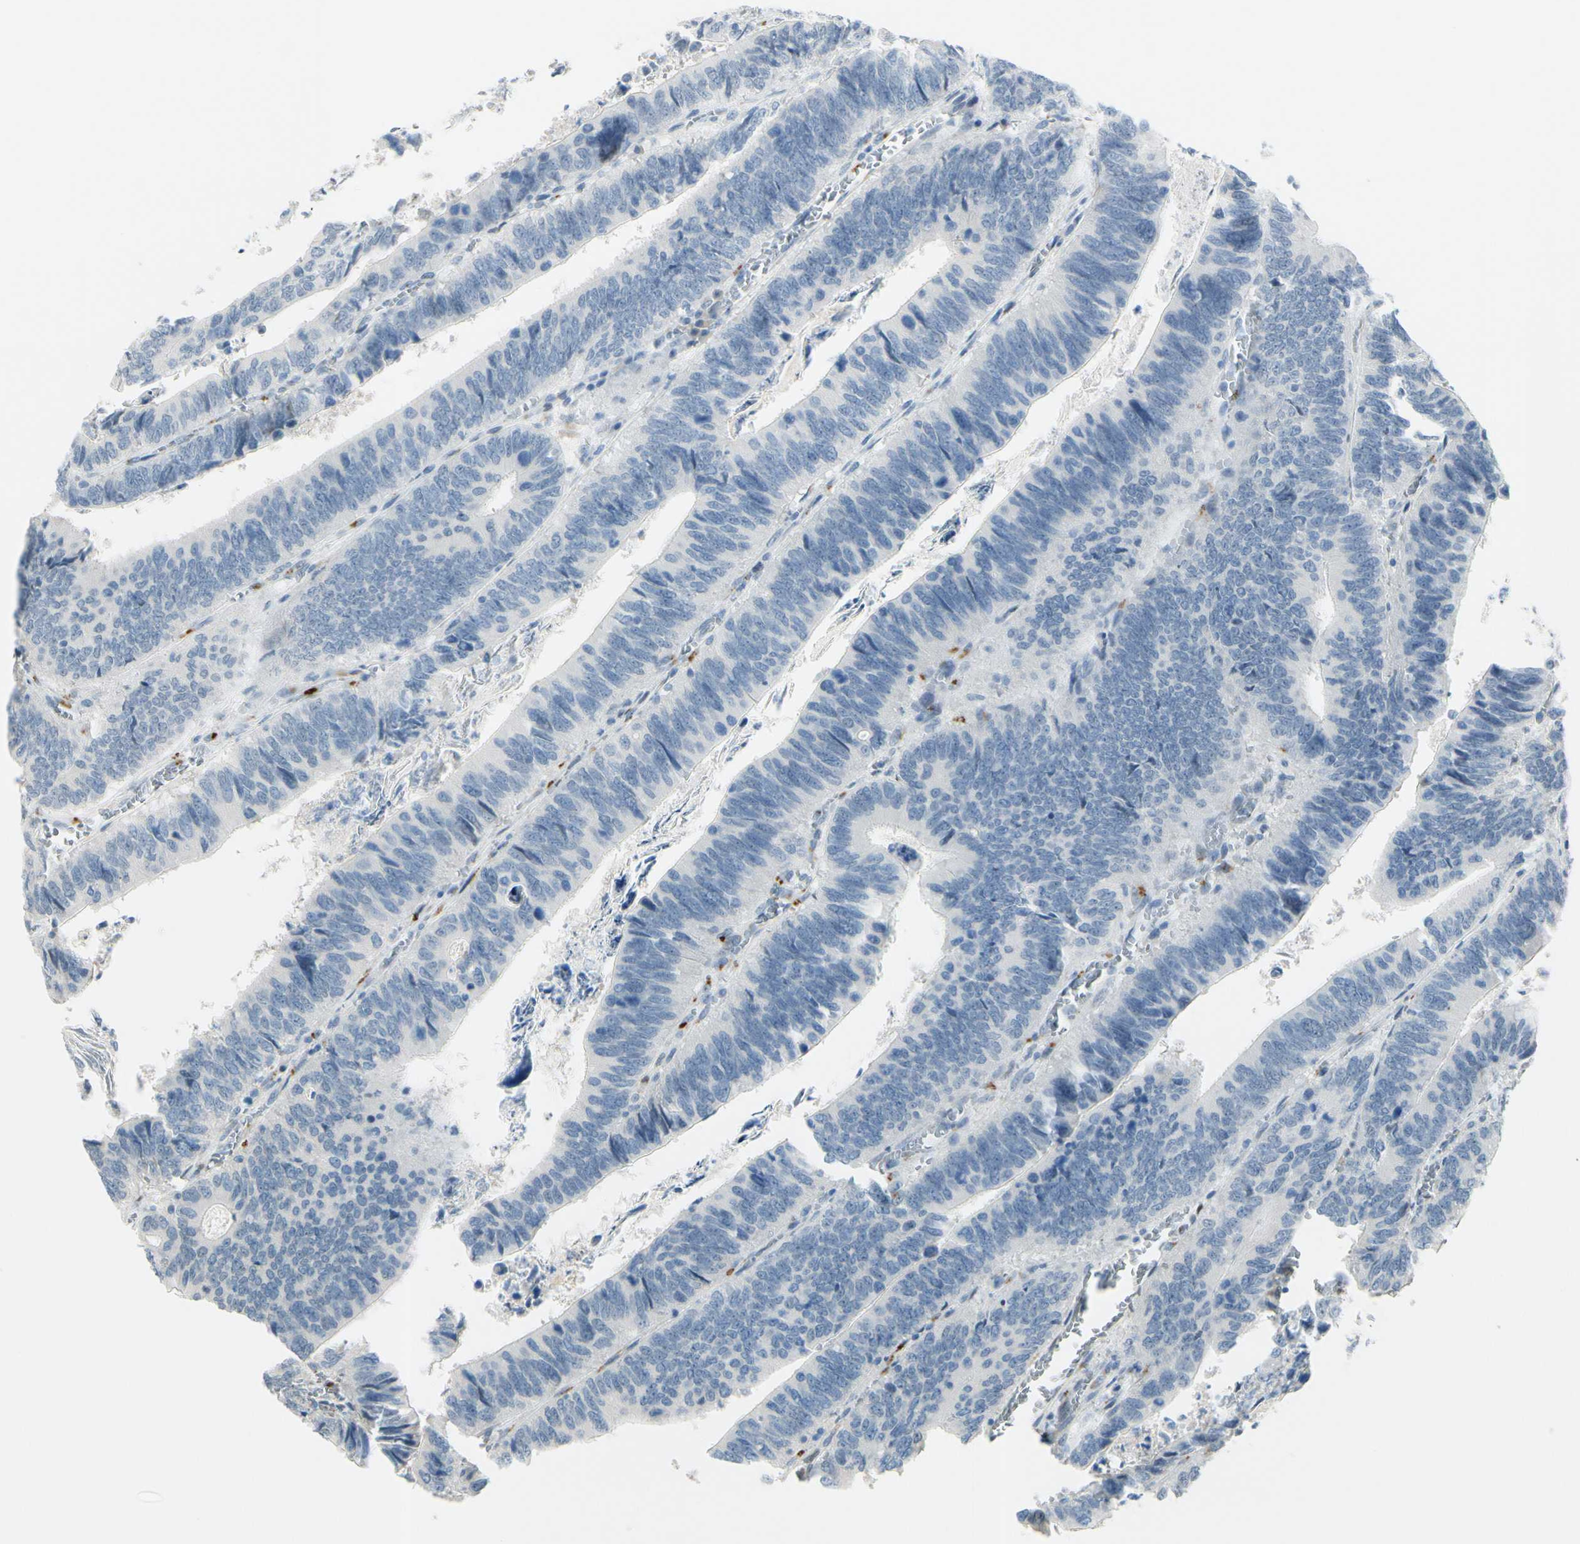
{"staining": {"intensity": "negative", "quantity": "none", "location": "none"}, "tissue": "colorectal cancer", "cell_type": "Tumor cells", "image_type": "cancer", "snomed": [{"axis": "morphology", "description": "Adenocarcinoma, NOS"}, {"axis": "topography", "description": "Colon"}], "caption": "IHC photomicrograph of colorectal adenocarcinoma stained for a protein (brown), which displays no staining in tumor cells. (Brightfield microscopy of DAB immunohistochemistry at high magnification).", "gene": "B4GALNT1", "patient": {"sex": "male", "age": 72}}